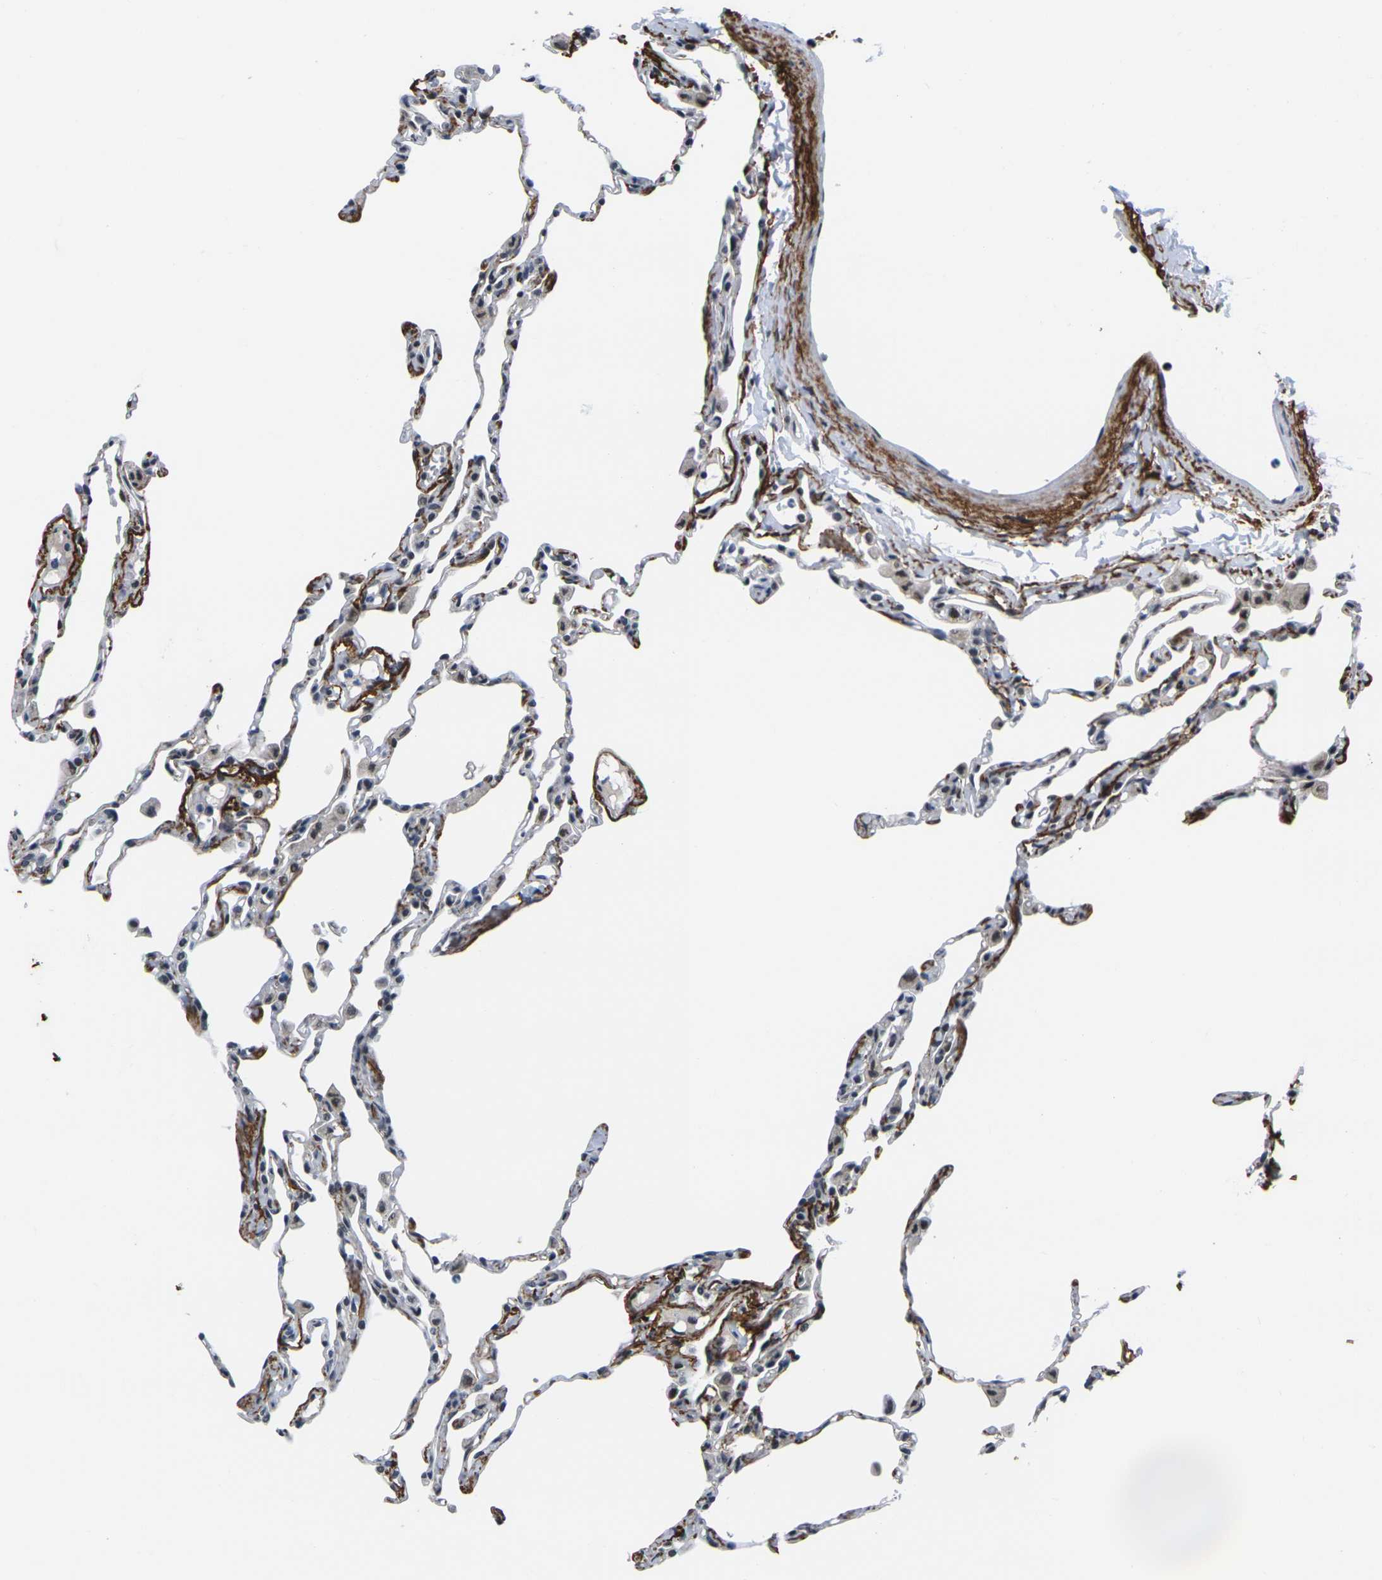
{"staining": {"intensity": "strong", "quantity": "25%-75%", "location": "cytoplasmic/membranous"}, "tissue": "lung", "cell_type": "Alveolar cells", "image_type": "normal", "snomed": [{"axis": "morphology", "description": "Normal tissue, NOS"}, {"axis": "topography", "description": "Lung"}], "caption": "Immunohistochemical staining of benign human lung displays strong cytoplasmic/membranous protein staining in about 25%-75% of alveolar cells.", "gene": "RBM7", "patient": {"sex": "female", "age": 49}}